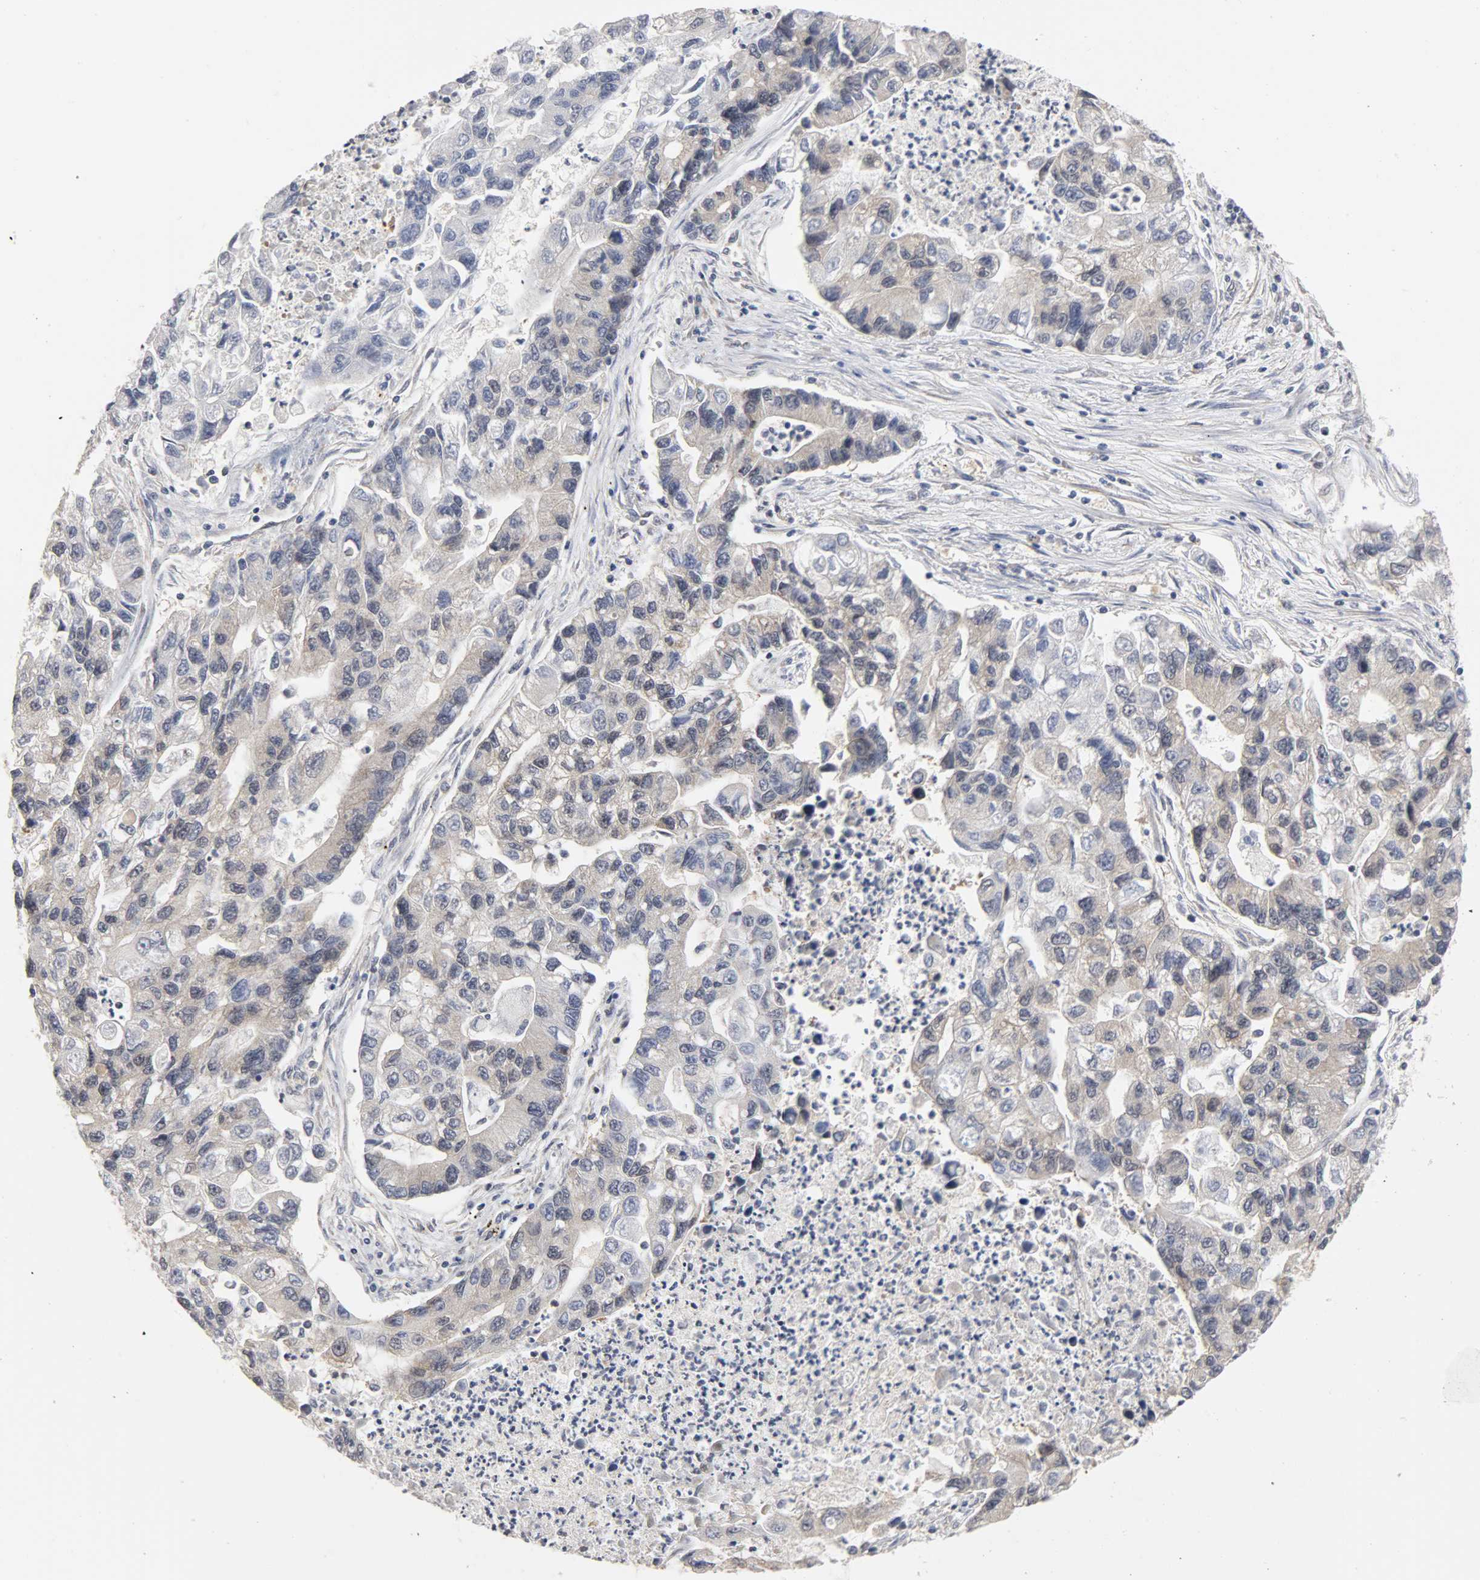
{"staining": {"intensity": "negative", "quantity": "none", "location": "none"}, "tissue": "lung cancer", "cell_type": "Tumor cells", "image_type": "cancer", "snomed": [{"axis": "morphology", "description": "Adenocarcinoma, NOS"}, {"axis": "topography", "description": "Lung"}], "caption": "The immunohistochemistry image has no significant staining in tumor cells of adenocarcinoma (lung) tissue.", "gene": "UBE2M", "patient": {"sex": "female", "age": 51}}